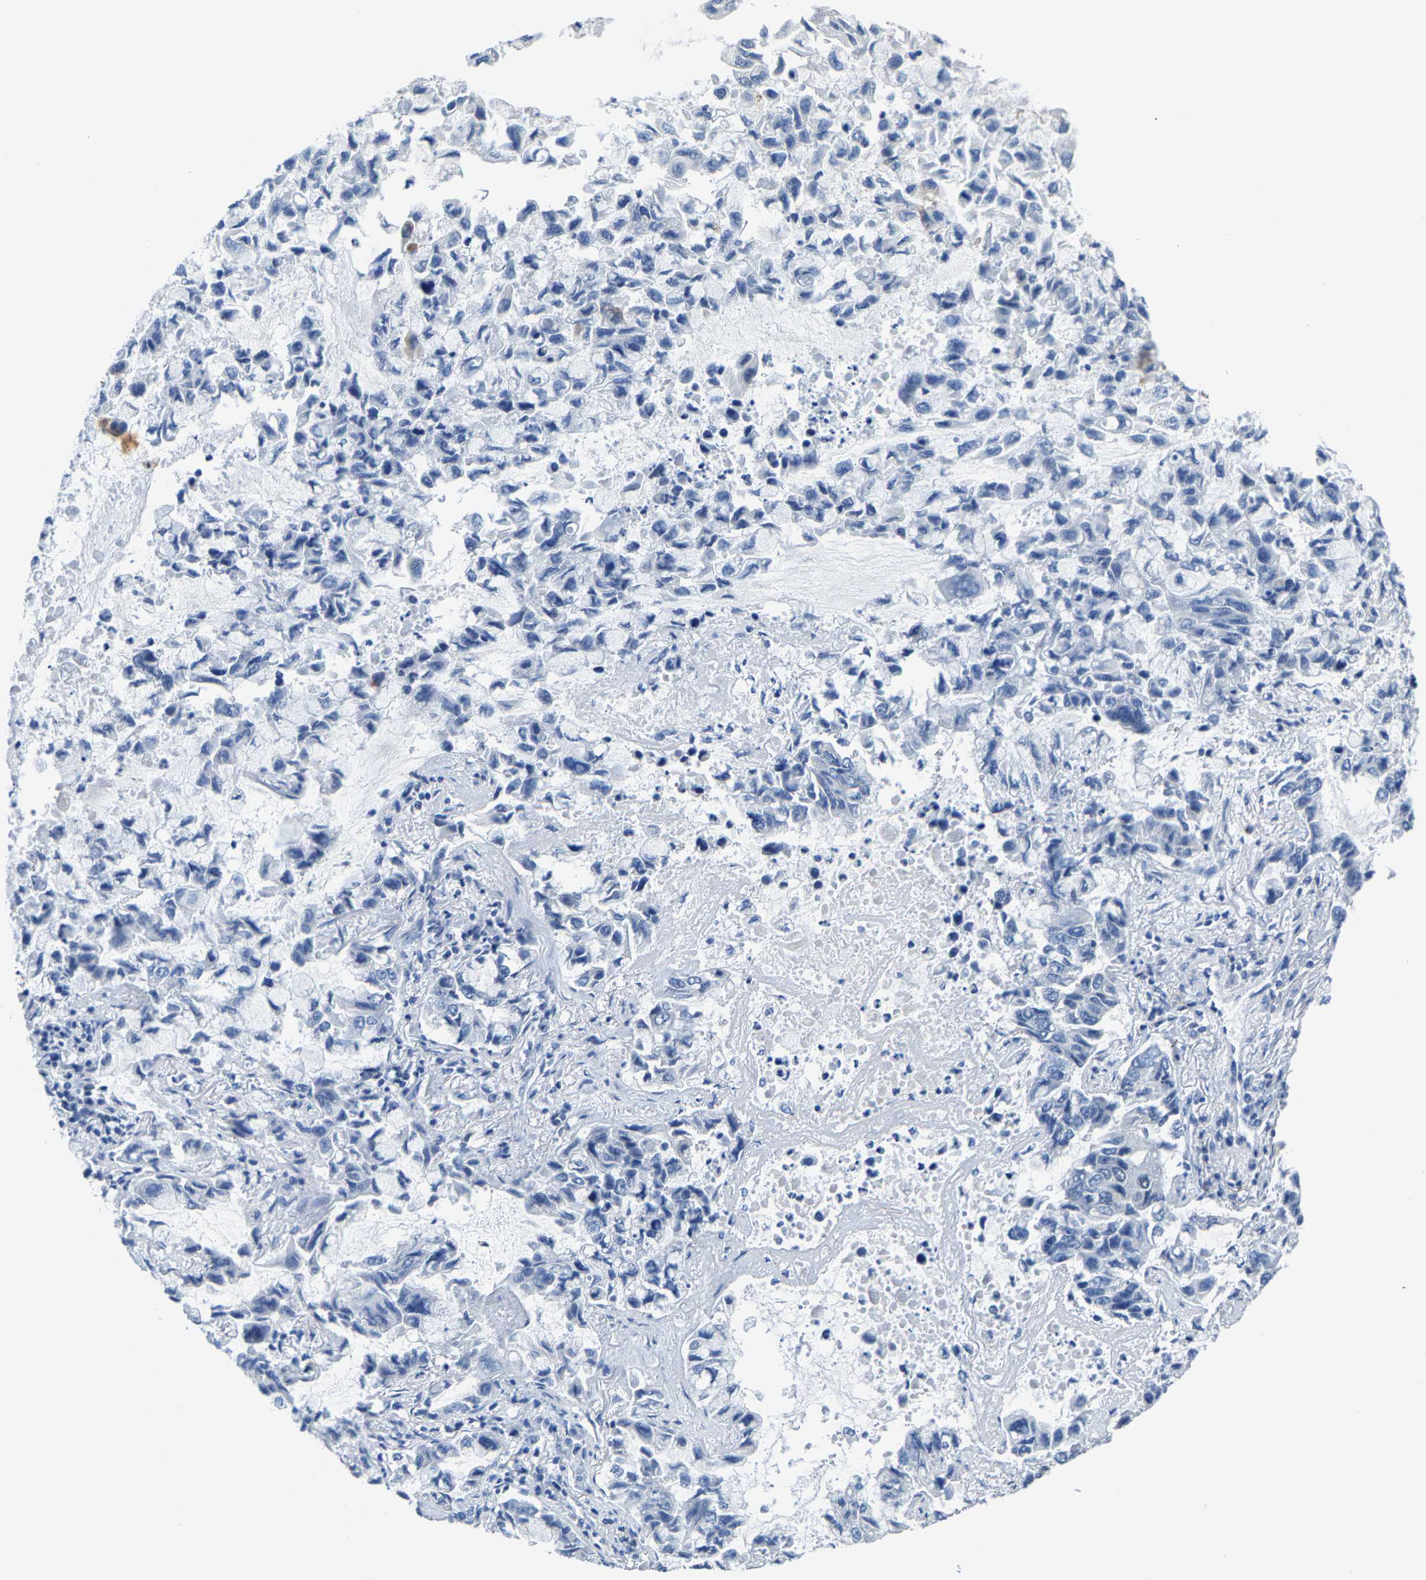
{"staining": {"intensity": "negative", "quantity": "none", "location": "none"}, "tissue": "lung cancer", "cell_type": "Tumor cells", "image_type": "cancer", "snomed": [{"axis": "morphology", "description": "Adenocarcinoma, NOS"}, {"axis": "topography", "description": "Lung"}], "caption": "The micrograph exhibits no significant positivity in tumor cells of lung adenocarcinoma.", "gene": "SSH3", "patient": {"sex": "male", "age": 64}}